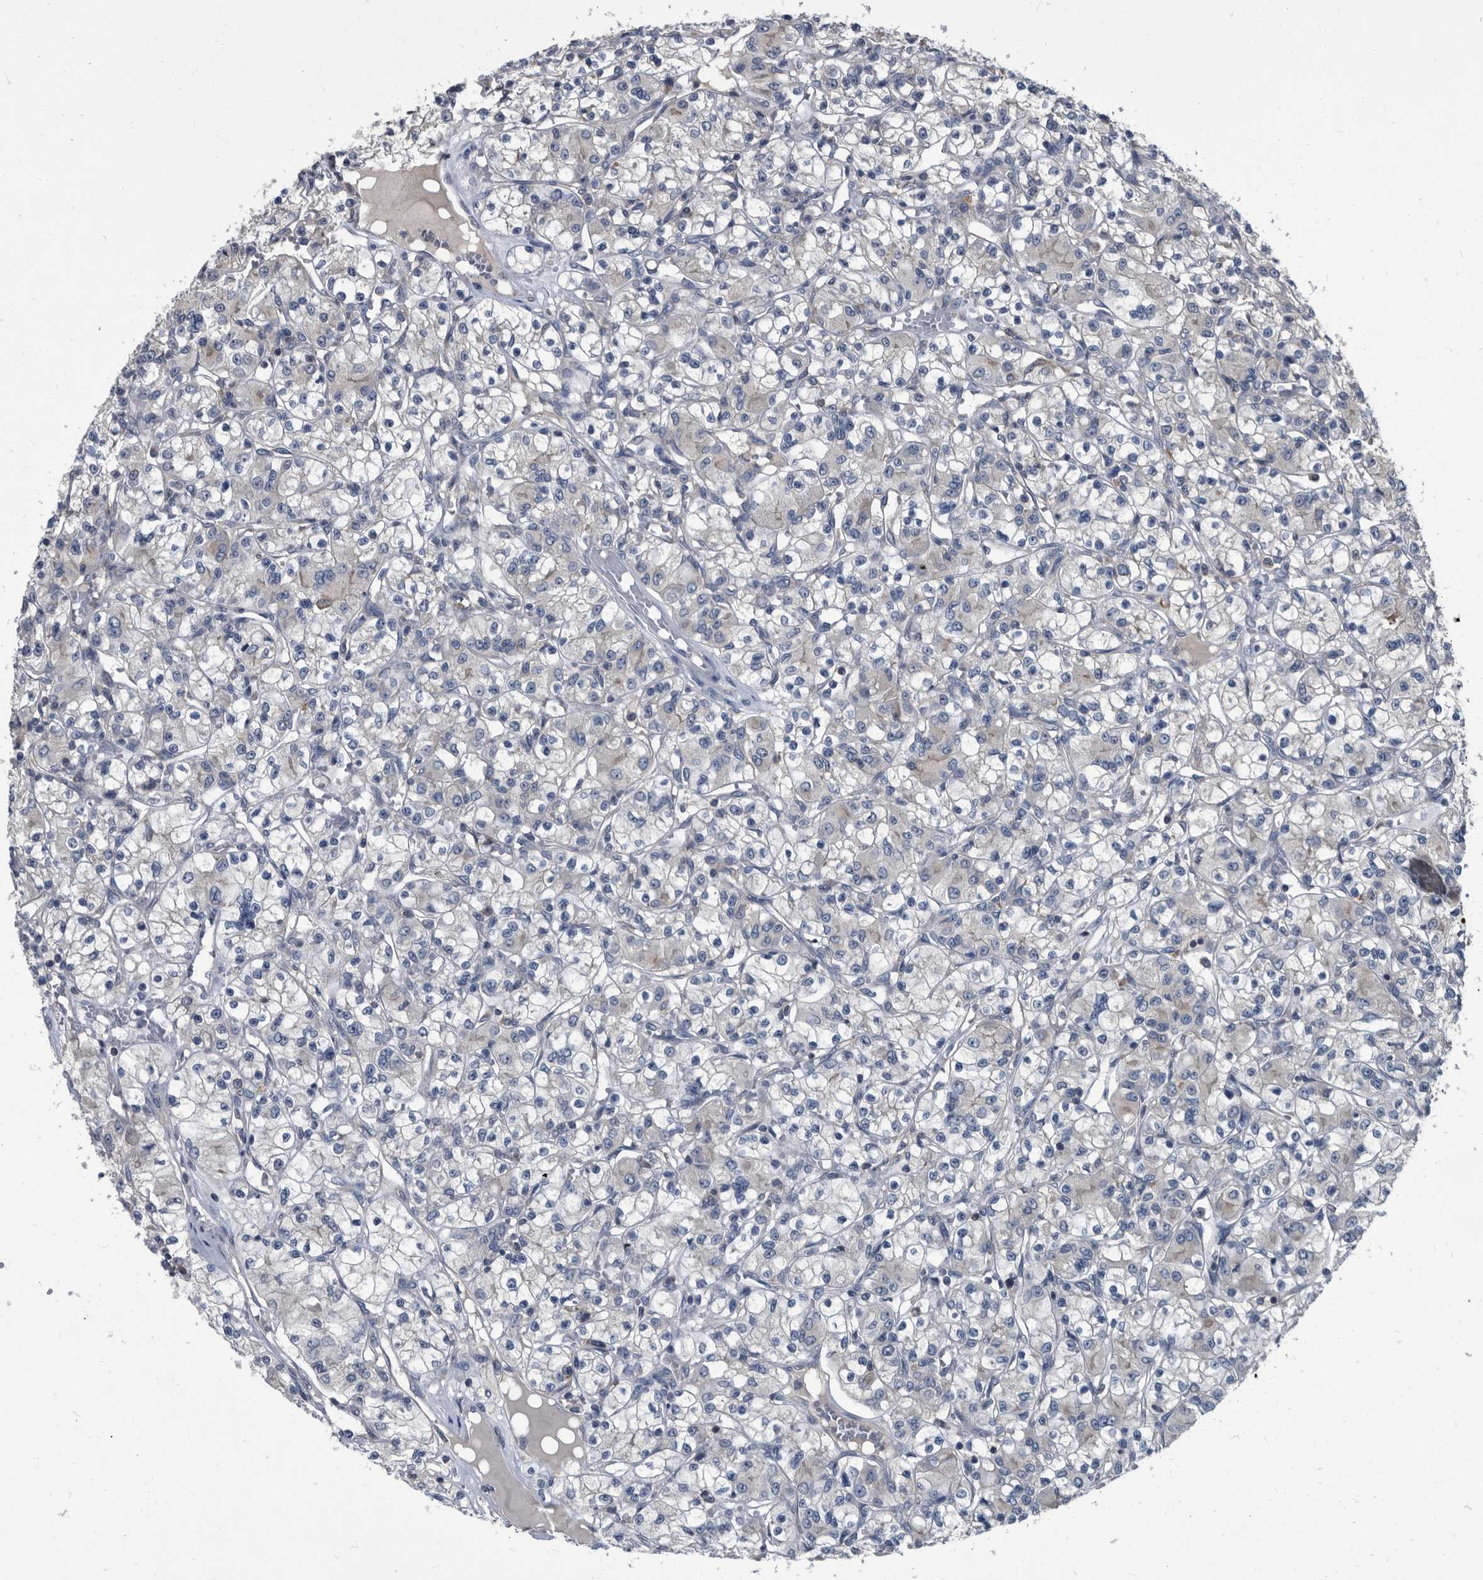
{"staining": {"intensity": "negative", "quantity": "none", "location": "none"}, "tissue": "renal cancer", "cell_type": "Tumor cells", "image_type": "cancer", "snomed": [{"axis": "morphology", "description": "Adenocarcinoma, NOS"}, {"axis": "topography", "description": "Kidney"}], "caption": "Immunohistochemistry (IHC) of renal adenocarcinoma demonstrates no staining in tumor cells.", "gene": "CDV3", "patient": {"sex": "female", "age": 59}}